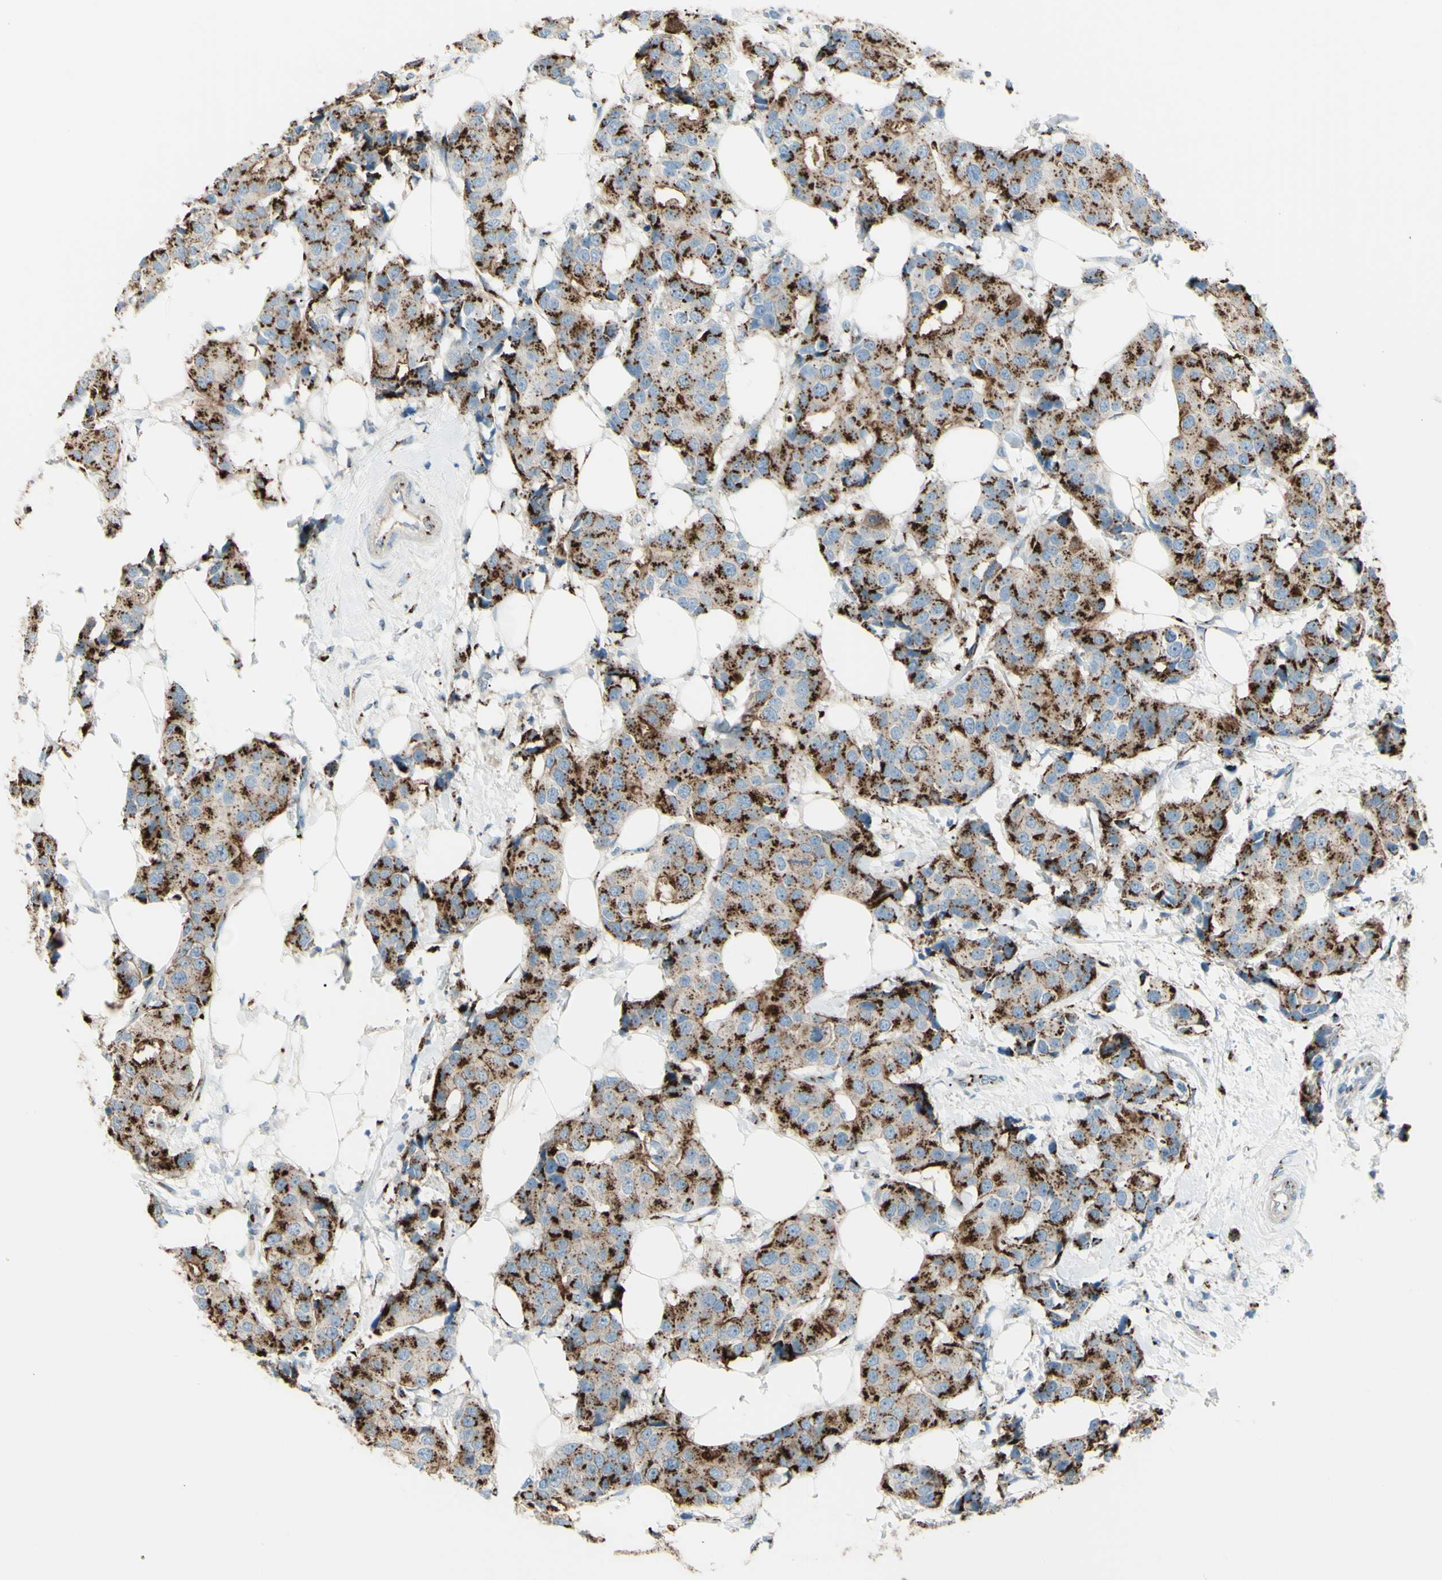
{"staining": {"intensity": "strong", "quantity": ">75%", "location": "cytoplasmic/membranous"}, "tissue": "breast cancer", "cell_type": "Tumor cells", "image_type": "cancer", "snomed": [{"axis": "morphology", "description": "Normal tissue, NOS"}, {"axis": "morphology", "description": "Duct carcinoma"}, {"axis": "topography", "description": "Breast"}], "caption": "Approximately >75% of tumor cells in breast cancer exhibit strong cytoplasmic/membranous protein expression as visualized by brown immunohistochemical staining.", "gene": "B4GALT1", "patient": {"sex": "female", "age": 39}}